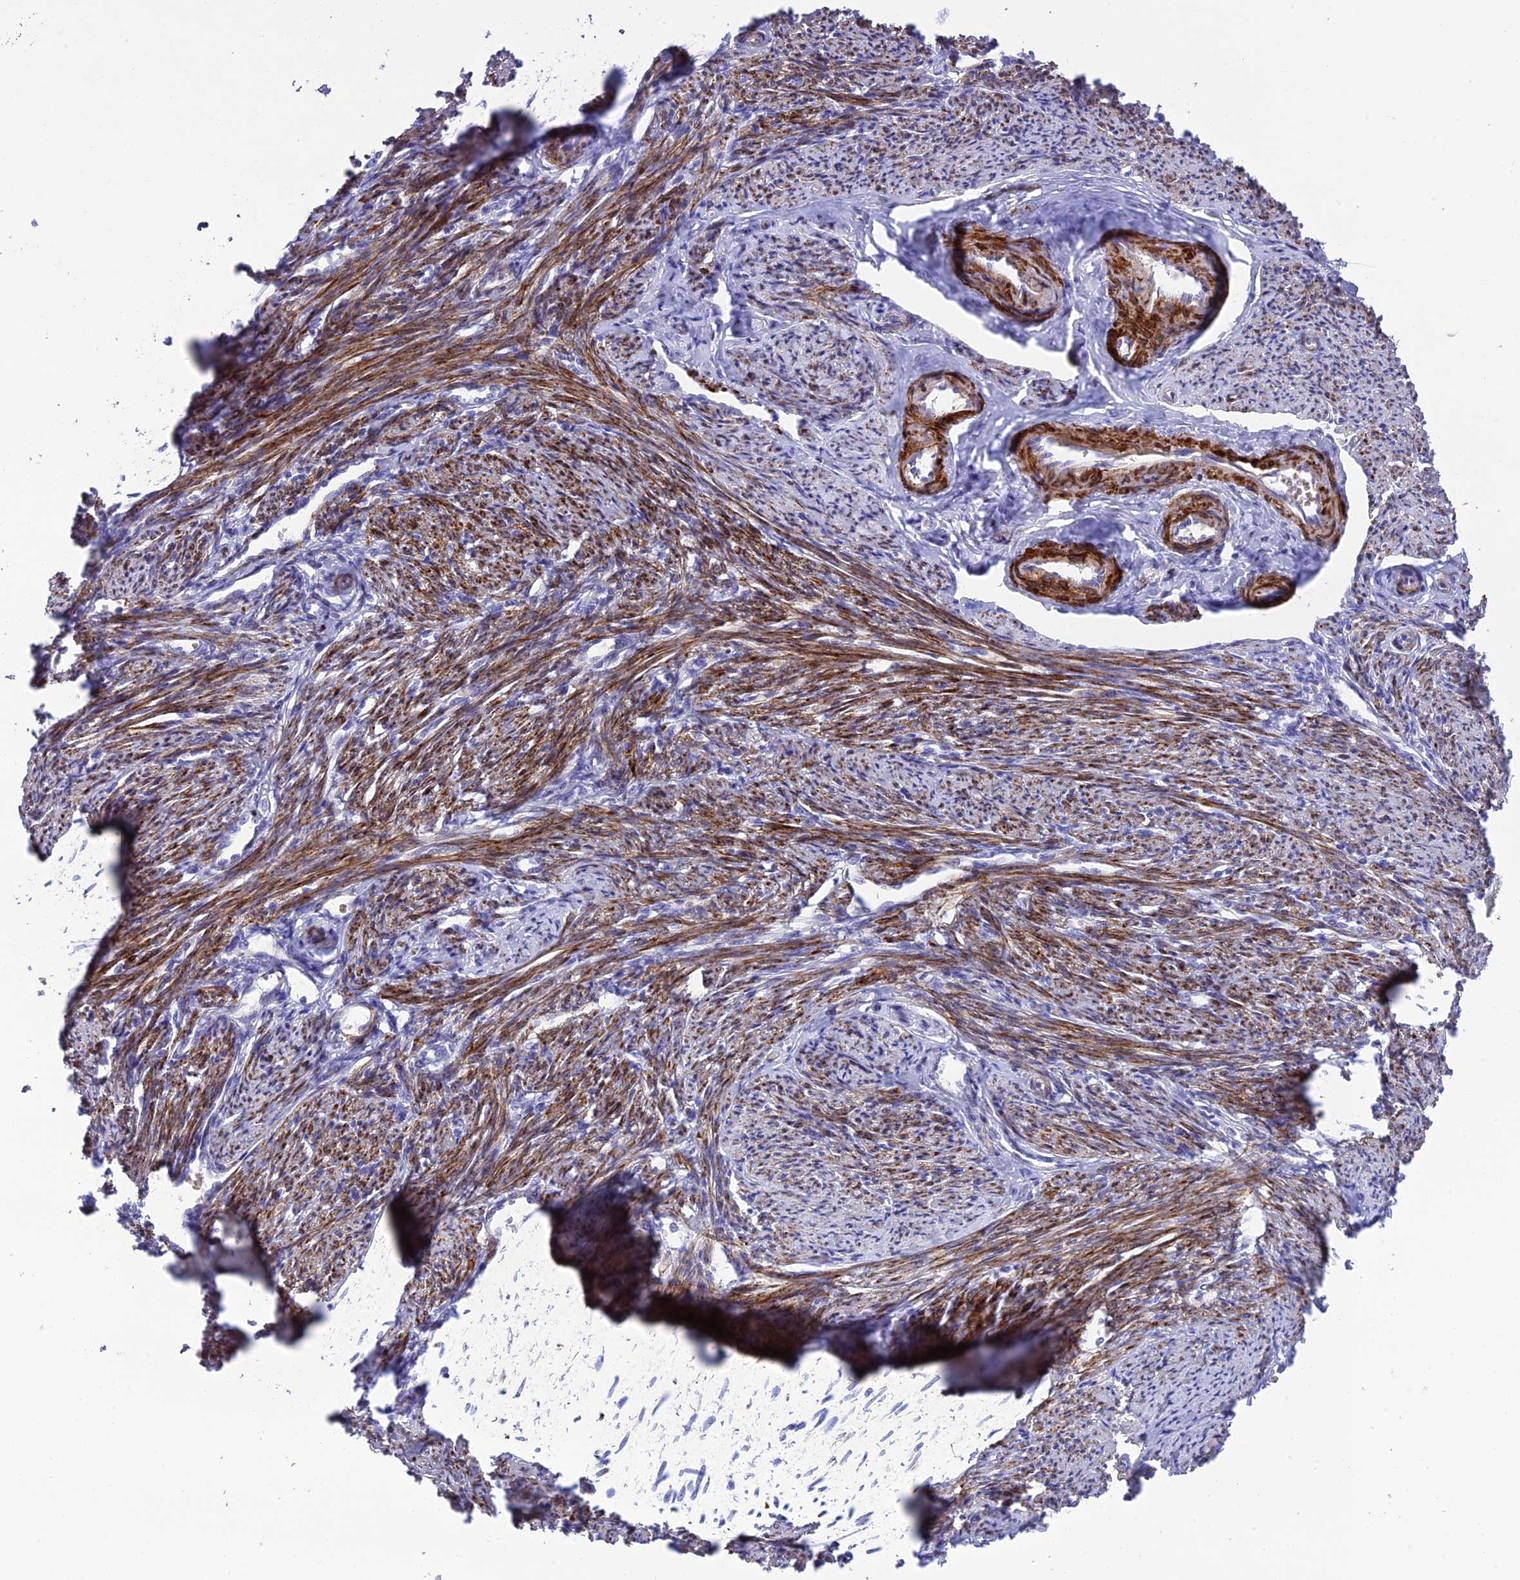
{"staining": {"intensity": "strong", "quantity": ">75%", "location": "cytoplasmic/membranous"}, "tissue": "smooth muscle", "cell_type": "Smooth muscle cells", "image_type": "normal", "snomed": [{"axis": "morphology", "description": "Normal tissue, NOS"}, {"axis": "topography", "description": "Smooth muscle"}, {"axis": "topography", "description": "Uterus"}], "caption": "A brown stain labels strong cytoplasmic/membranous positivity of a protein in smooth muscle cells of benign human smooth muscle. (DAB IHC with brightfield microscopy, high magnification).", "gene": "FRA10AC1", "patient": {"sex": "female", "age": 59}}